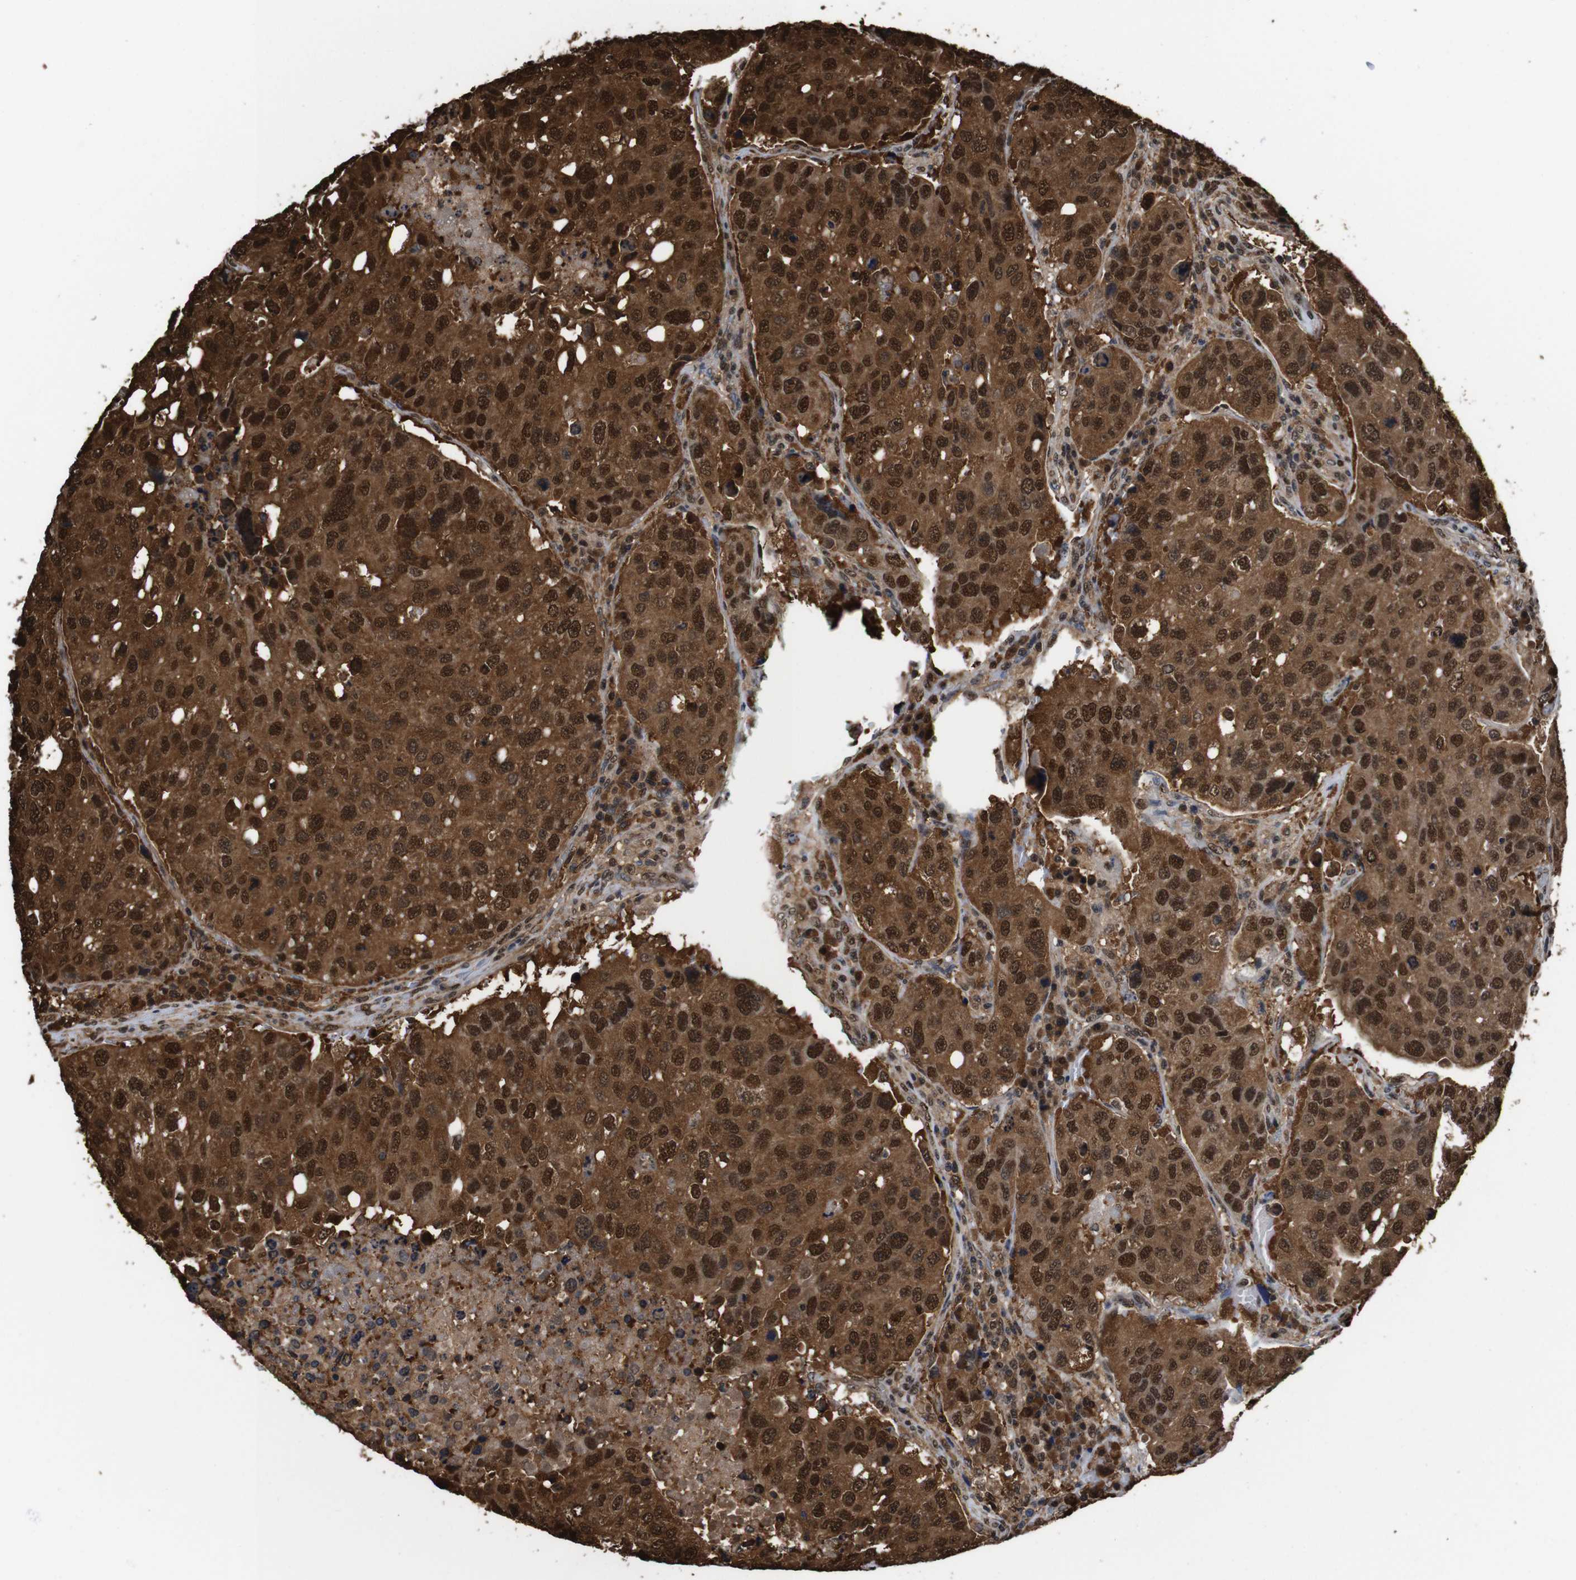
{"staining": {"intensity": "strong", "quantity": ">75%", "location": "cytoplasmic/membranous,nuclear"}, "tissue": "urothelial cancer", "cell_type": "Tumor cells", "image_type": "cancer", "snomed": [{"axis": "morphology", "description": "Urothelial carcinoma, High grade"}, {"axis": "topography", "description": "Lymph node"}, {"axis": "topography", "description": "Urinary bladder"}], "caption": "About >75% of tumor cells in urothelial carcinoma (high-grade) demonstrate strong cytoplasmic/membranous and nuclear protein positivity as visualized by brown immunohistochemical staining.", "gene": "VCP", "patient": {"sex": "male", "age": 51}}